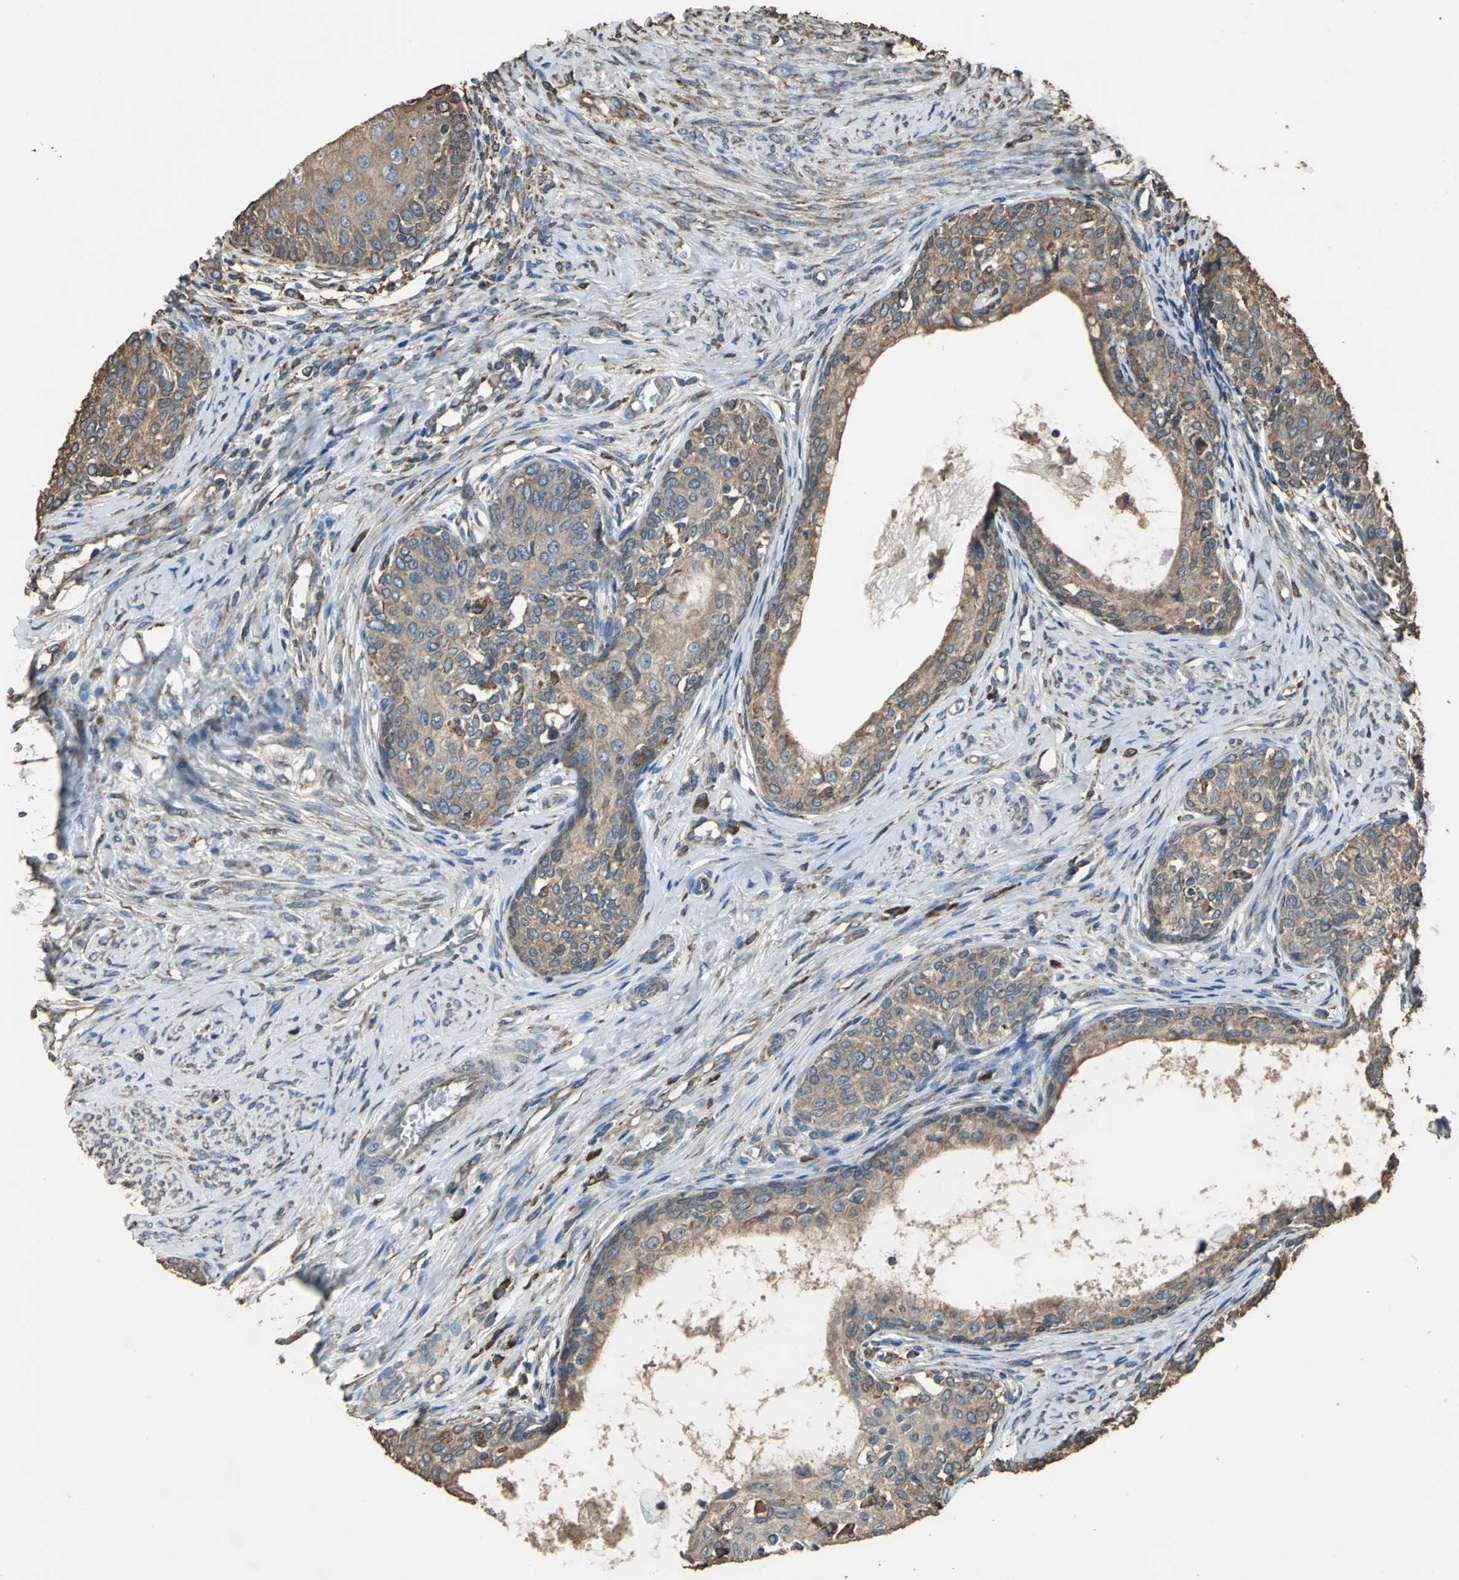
{"staining": {"intensity": "moderate", "quantity": ">75%", "location": "cytoplasmic/membranous"}, "tissue": "cervical cancer", "cell_type": "Tumor cells", "image_type": "cancer", "snomed": [{"axis": "morphology", "description": "Squamous cell carcinoma, NOS"}, {"axis": "morphology", "description": "Adenocarcinoma, NOS"}, {"axis": "topography", "description": "Cervix"}], "caption": "Protein staining of cervical cancer (adenocarcinoma) tissue exhibits moderate cytoplasmic/membranous staining in approximately >75% of tumor cells.", "gene": "GPANK1", "patient": {"sex": "female", "age": 52}}